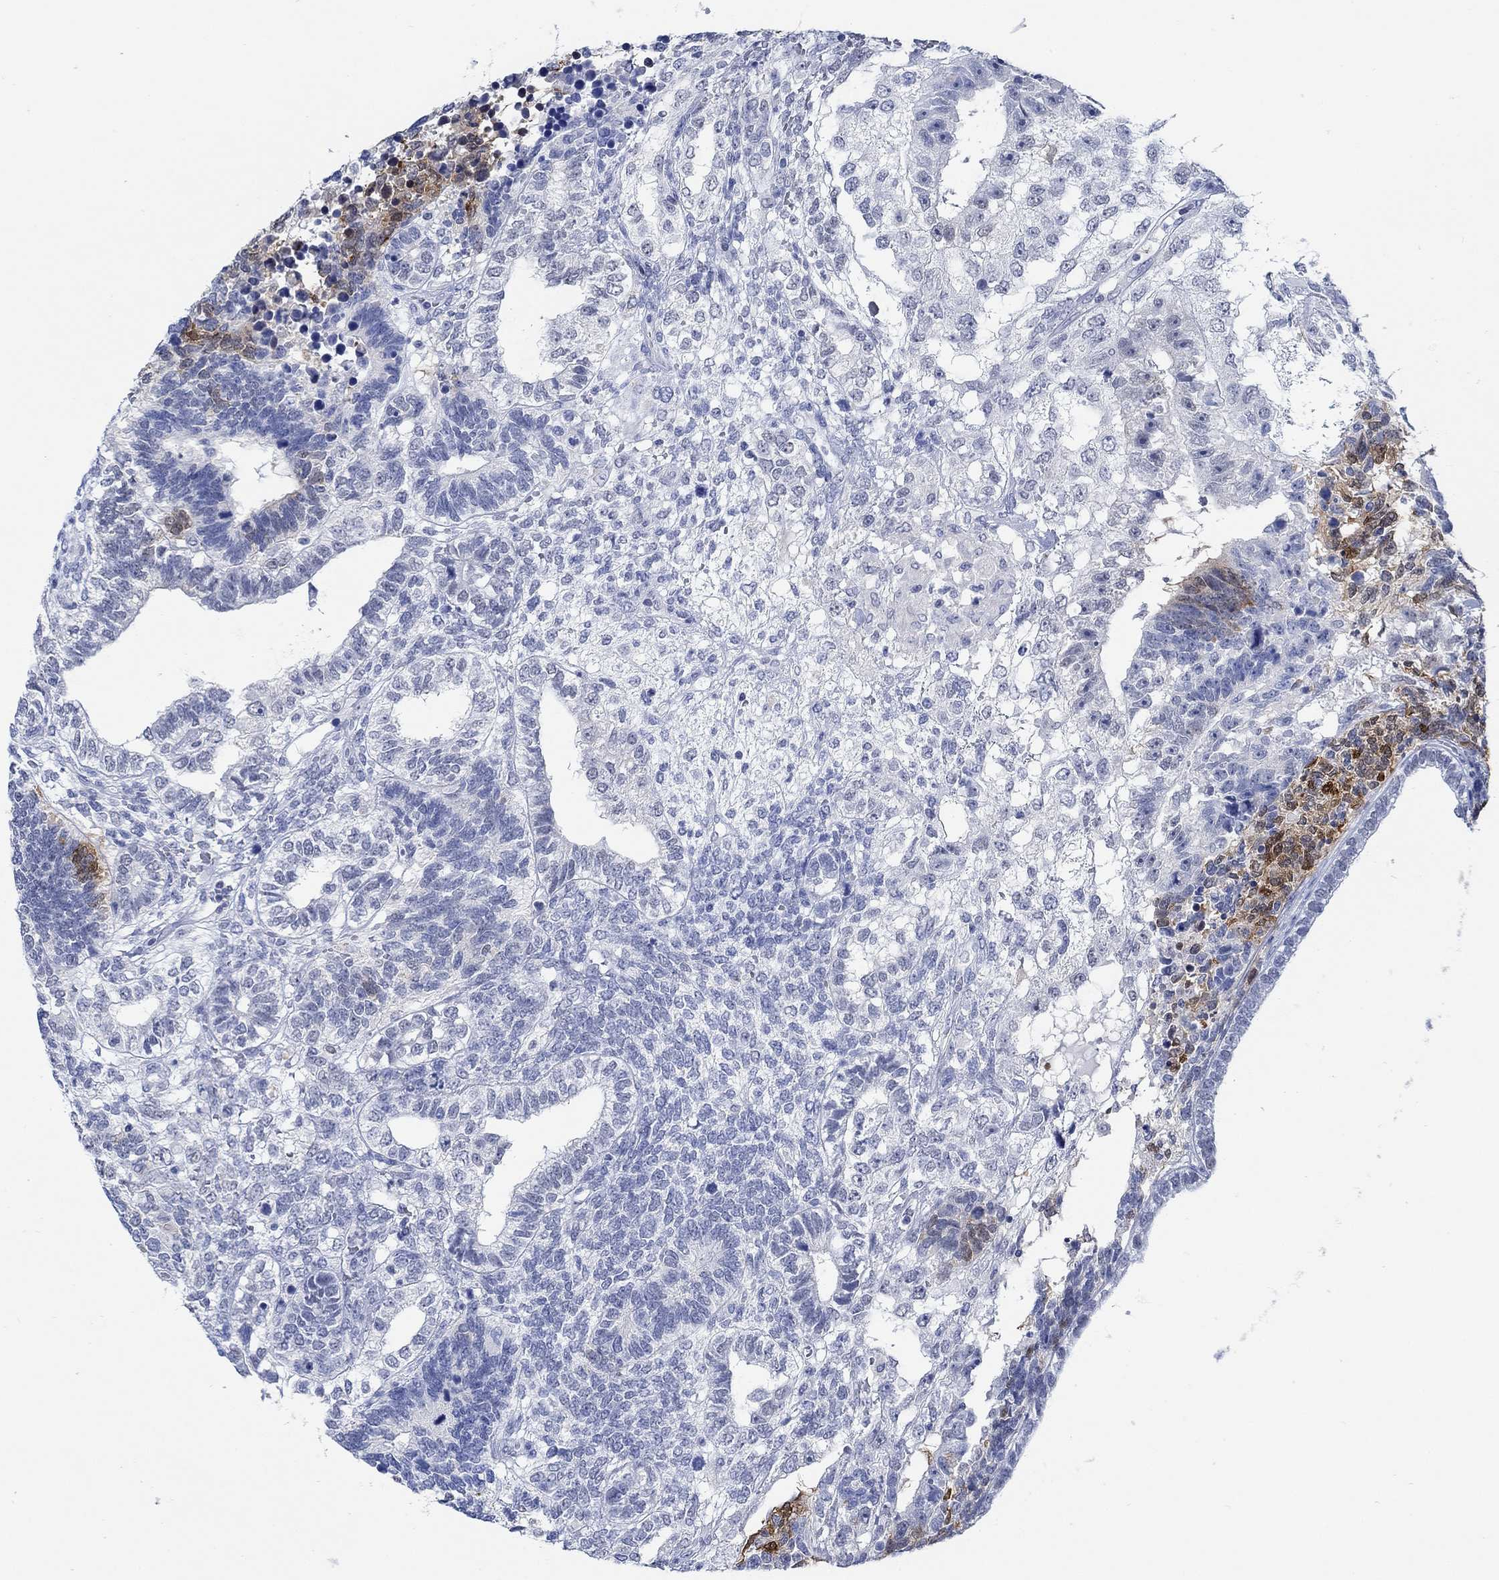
{"staining": {"intensity": "moderate", "quantity": "<25%", "location": "cytoplasmic/membranous"}, "tissue": "testis cancer", "cell_type": "Tumor cells", "image_type": "cancer", "snomed": [{"axis": "morphology", "description": "Seminoma, NOS"}, {"axis": "morphology", "description": "Carcinoma, Embryonal, NOS"}, {"axis": "topography", "description": "Testis"}], "caption": "Testis seminoma stained with a brown dye shows moderate cytoplasmic/membranous positive staining in about <25% of tumor cells.", "gene": "PPP1R17", "patient": {"sex": "male", "age": 41}}